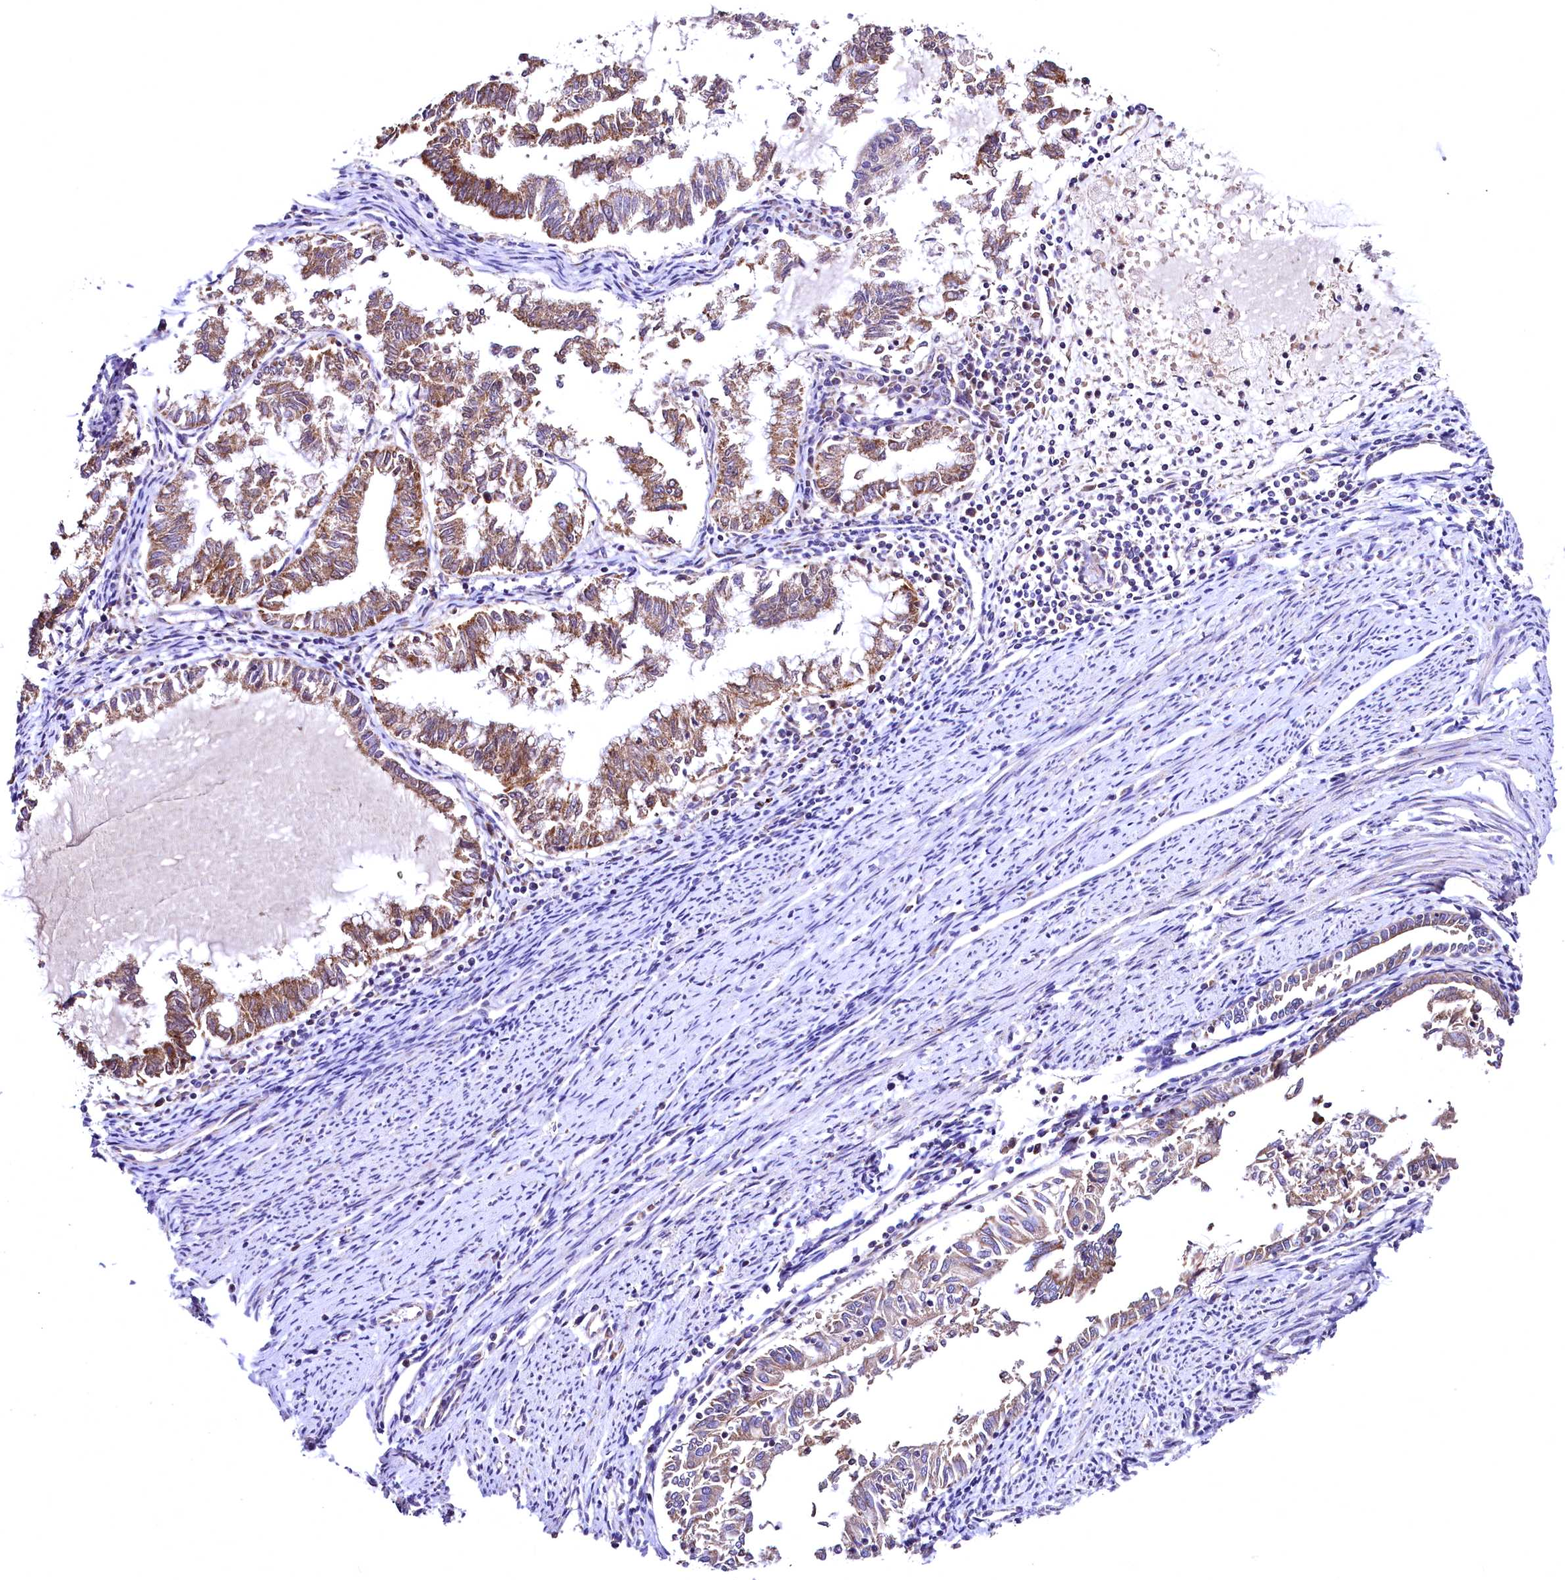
{"staining": {"intensity": "moderate", "quantity": ">75%", "location": "cytoplasmic/membranous"}, "tissue": "endometrial cancer", "cell_type": "Tumor cells", "image_type": "cancer", "snomed": [{"axis": "morphology", "description": "Adenocarcinoma, NOS"}, {"axis": "topography", "description": "Endometrium"}], "caption": "IHC of human adenocarcinoma (endometrial) demonstrates medium levels of moderate cytoplasmic/membranous expression in approximately >75% of tumor cells. (IHC, brightfield microscopy, high magnification).", "gene": "MRPL57", "patient": {"sex": "female", "age": 79}}